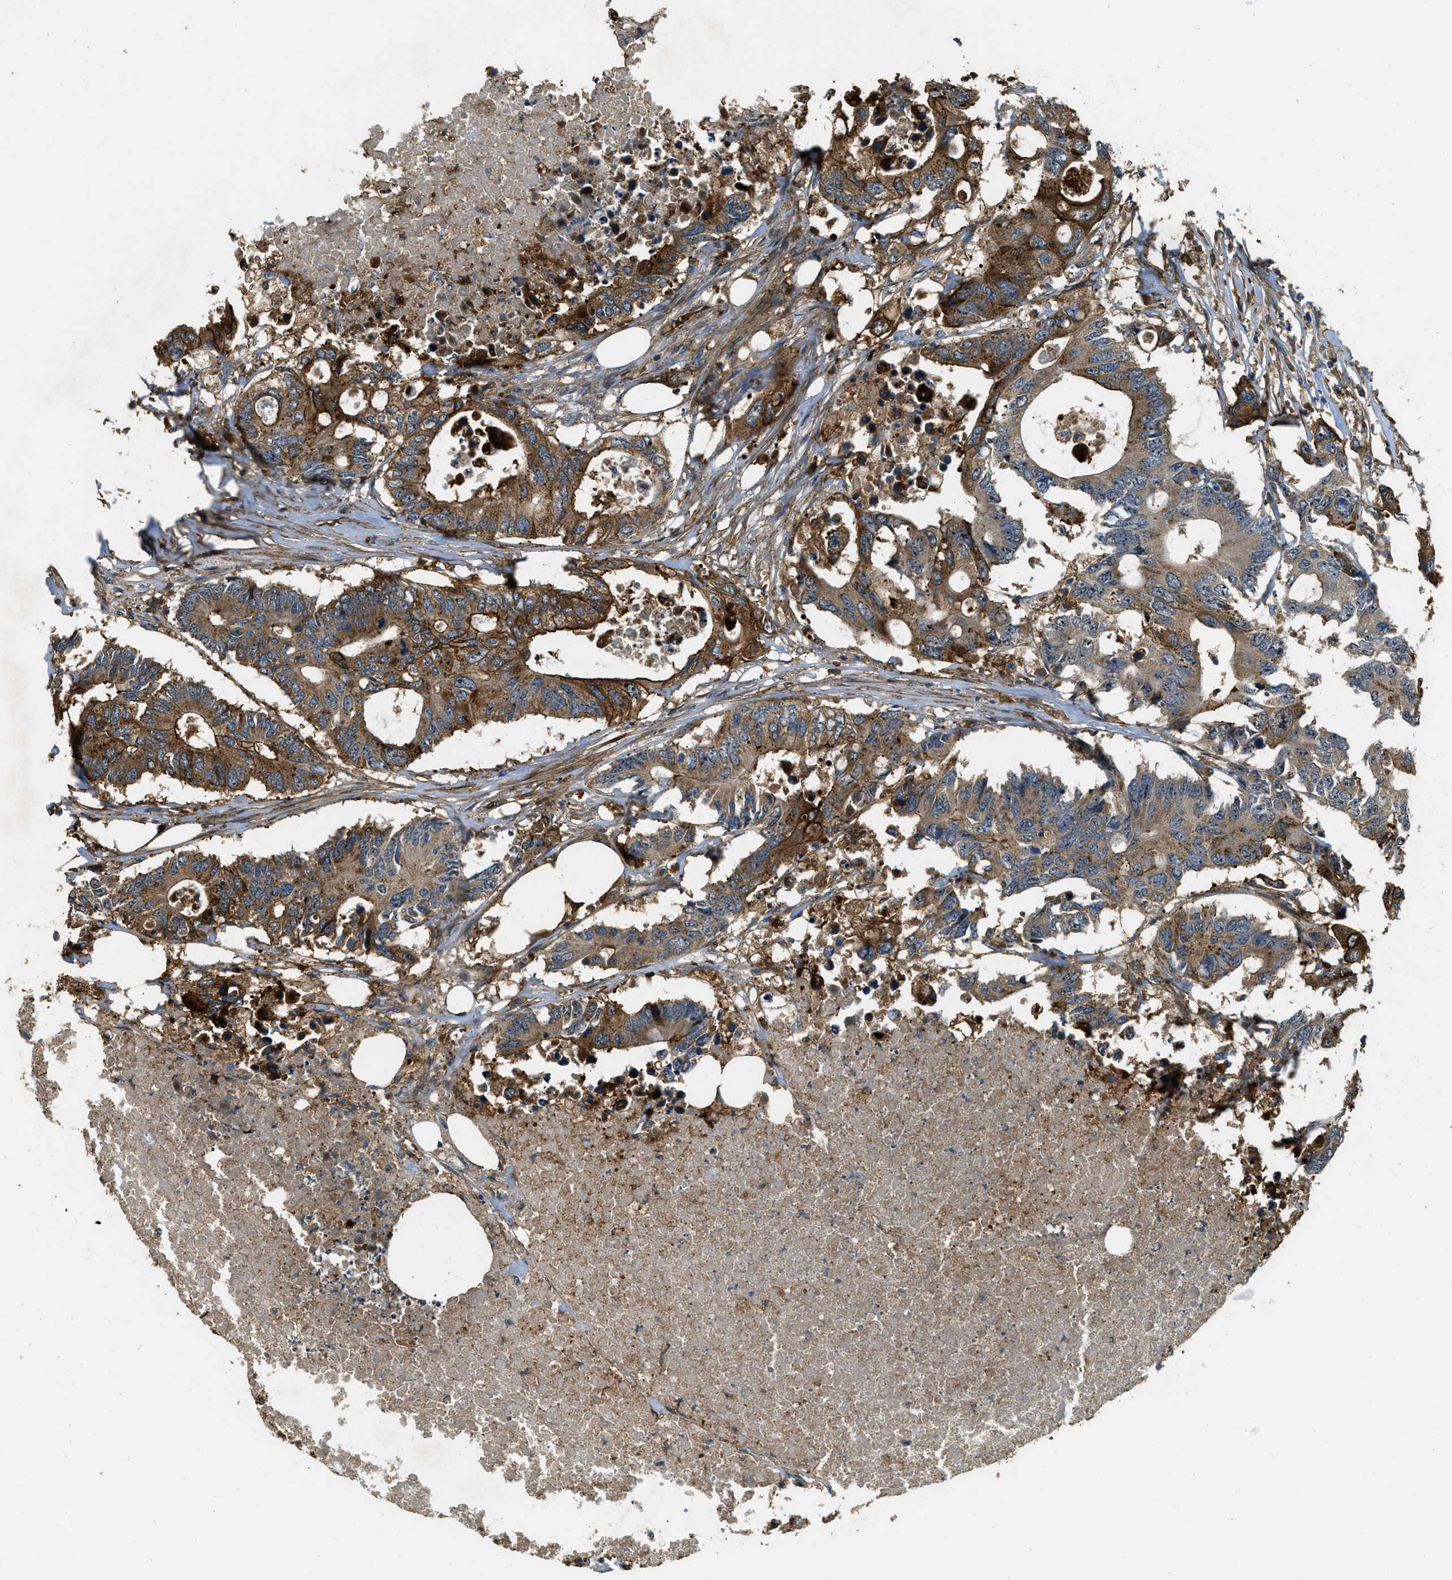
{"staining": {"intensity": "moderate", "quantity": ">75%", "location": "cytoplasmic/membranous"}, "tissue": "colorectal cancer", "cell_type": "Tumor cells", "image_type": "cancer", "snomed": [{"axis": "morphology", "description": "Adenocarcinoma, NOS"}, {"axis": "topography", "description": "Colon"}], "caption": "This micrograph demonstrates immunohistochemistry (IHC) staining of colorectal adenocarcinoma, with medium moderate cytoplasmic/membranous staining in approximately >75% of tumor cells.", "gene": "OSMR", "patient": {"sex": "male", "age": 71}}